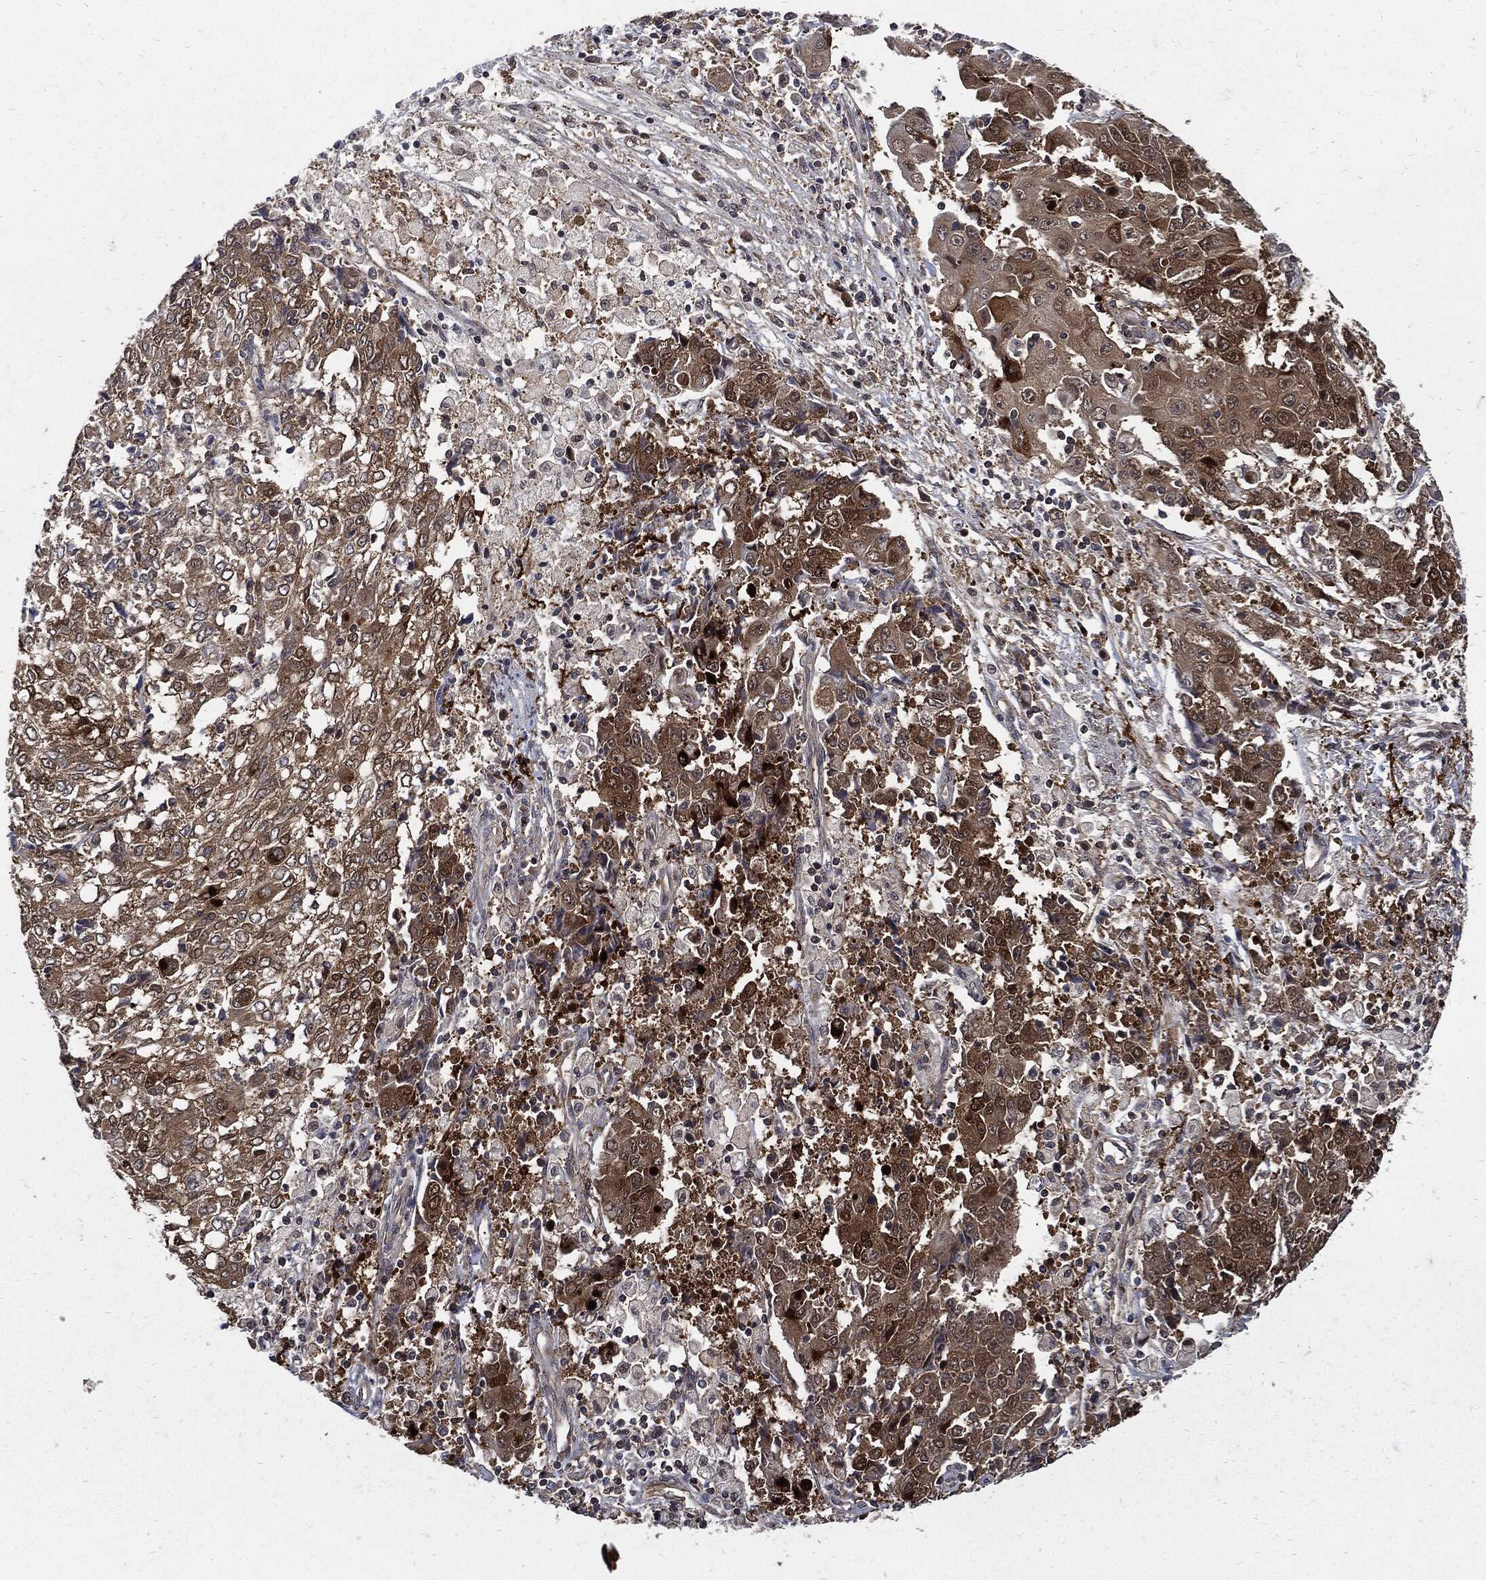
{"staining": {"intensity": "moderate", "quantity": "25%-75%", "location": "cytoplasmic/membranous"}, "tissue": "ovarian cancer", "cell_type": "Tumor cells", "image_type": "cancer", "snomed": [{"axis": "morphology", "description": "Carcinoma, endometroid"}, {"axis": "topography", "description": "Ovary"}], "caption": "A medium amount of moderate cytoplasmic/membranous staining is identified in about 25%-75% of tumor cells in ovarian cancer tissue. The protein of interest is stained brown, and the nuclei are stained in blue (DAB IHC with brightfield microscopy, high magnification).", "gene": "CLU", "patient": {"sex": "female", "age": 42}}